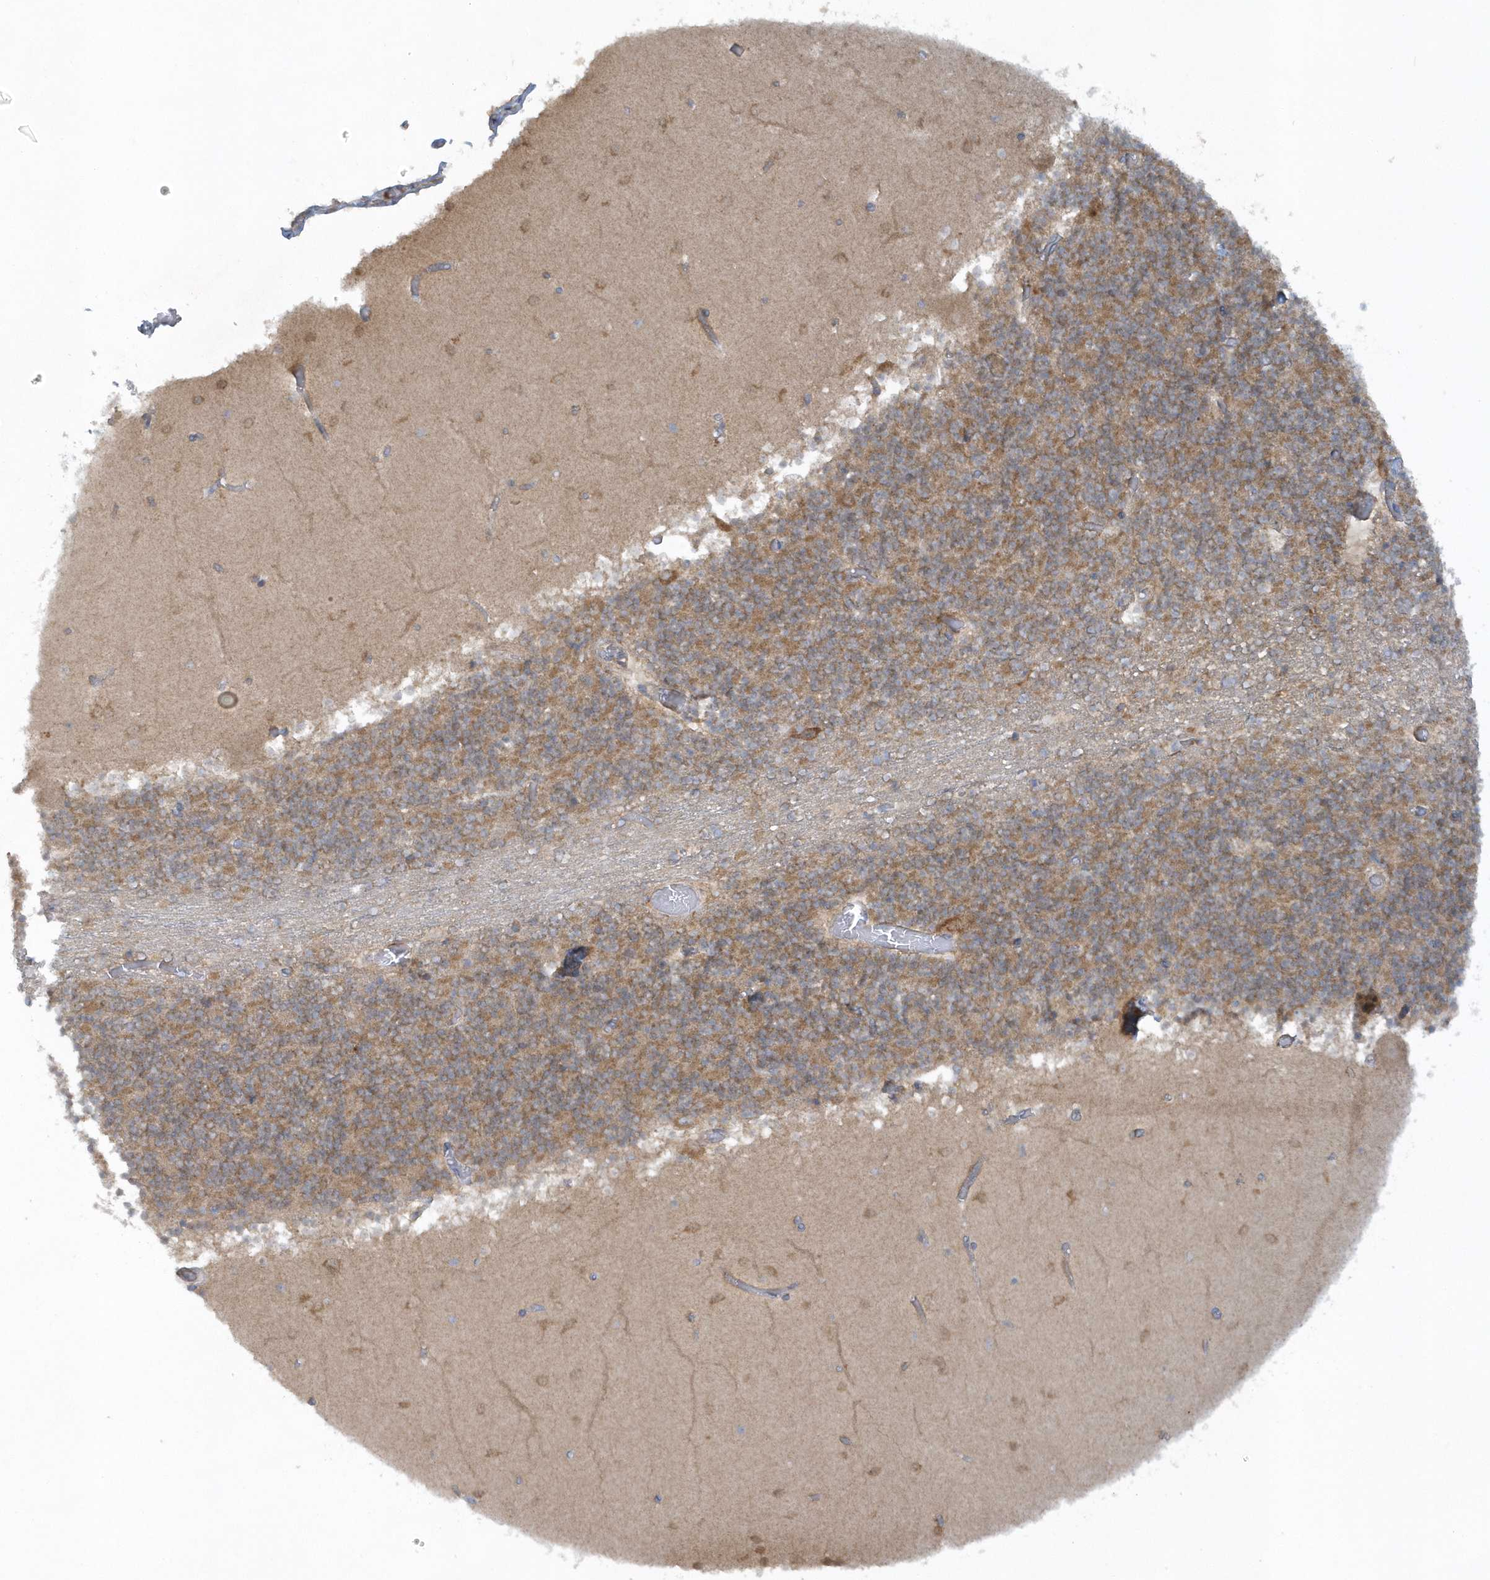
{"staining": {"intensity": "moderate", "quantity": "25%-75%", "location": "cytoplasmic/membranous"}, "tissue": "cerebellum", "cell_type": "Cells in granular layer", "image_type": "normal", "snomed": [{"axis": "morphology", "description": "Normal tissue, NOS"}, {"axis": "topography", "description": "Cerebellum"}], "caption": "DAB immunohistochemical staining of normal human cerebellum shows moderate cytoplasmic/membranous protein expression in about 25%-75% of cells in granular layer. Using DAB (brown) and hematoxylin (blue) stains, captured at high magnification using brightfield microscopy.", "gene": "CNOT10", "patient": {"sex": "female", "age": 28}}